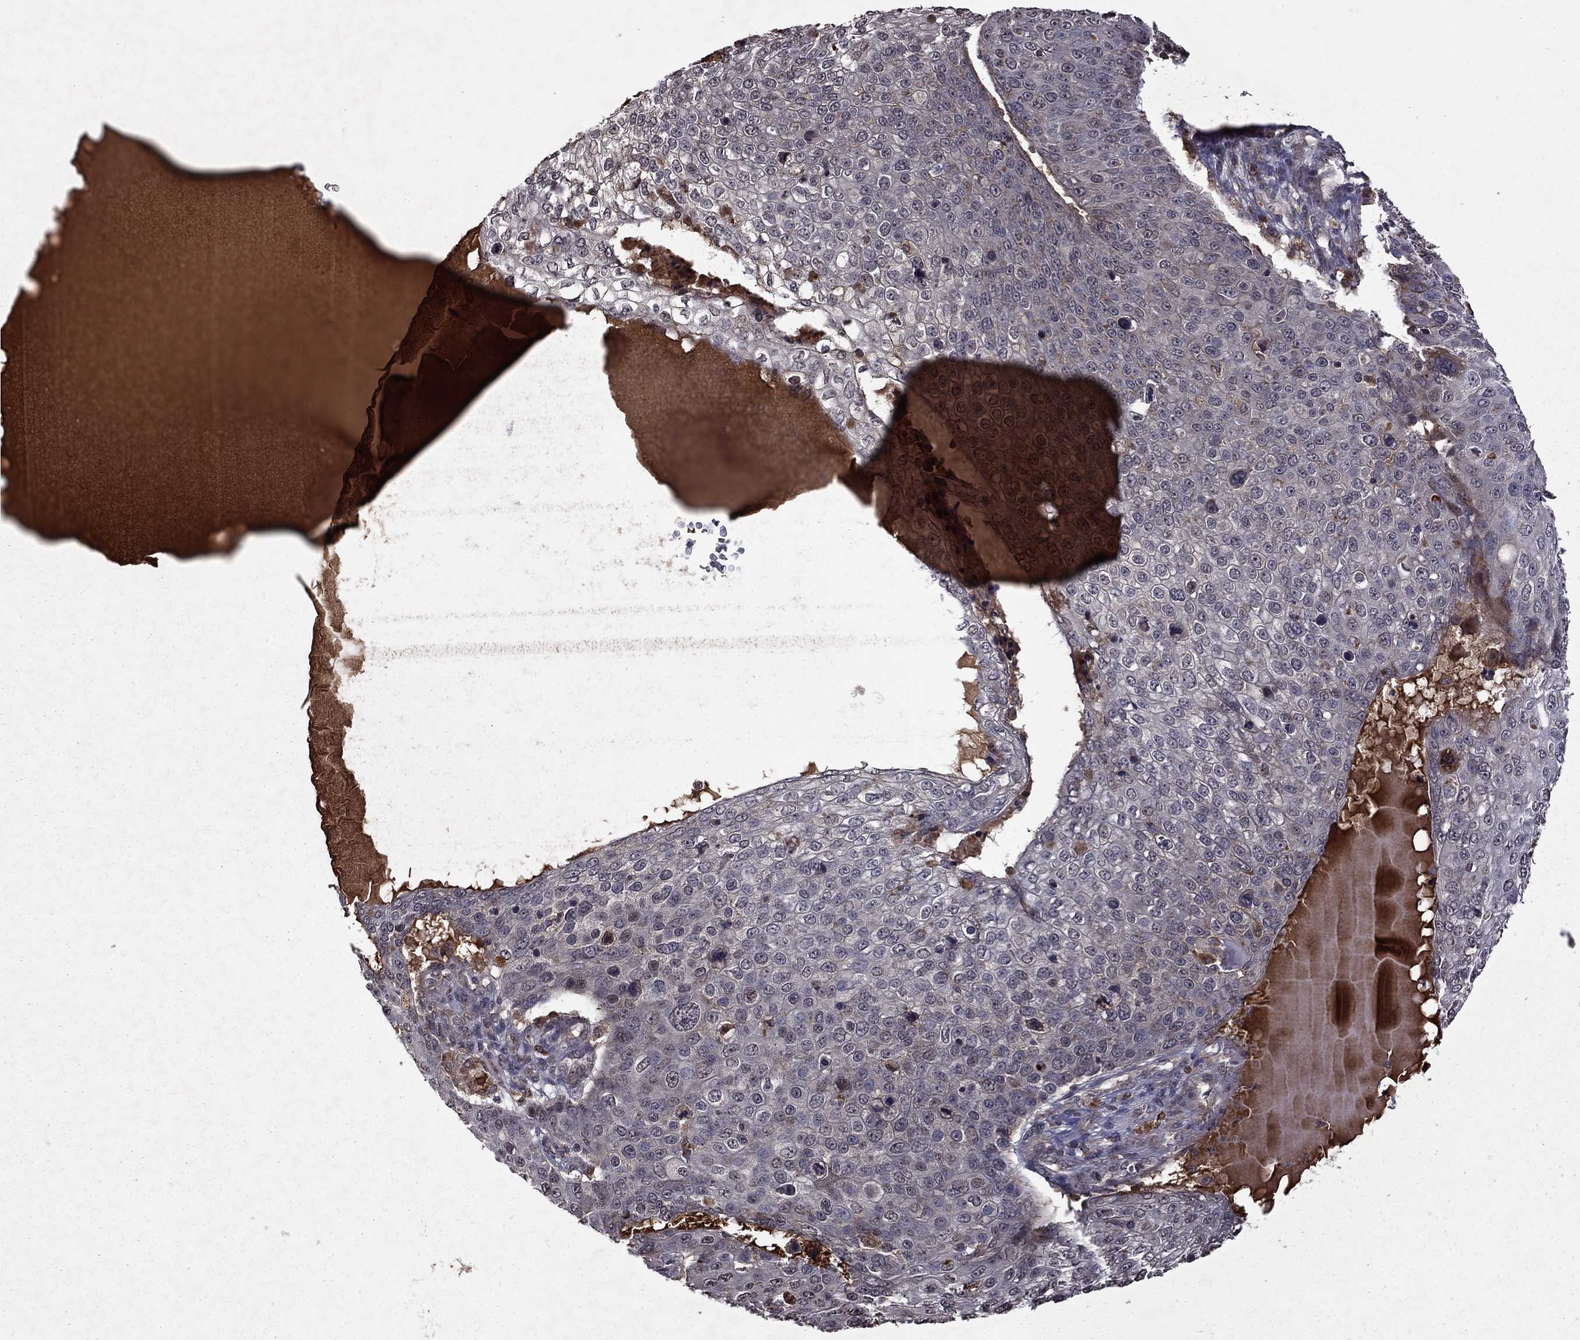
{"staining": {"intensity": "negative", "quantity": "none", "location": "none"}, "tissue": "skin cancer", "cell_type": "Tumor cells", "image_type": "cancer", "snomed": [{"axis": "morphology", "description": "Squamous cell carcinoma, NOS"}, {"axis": "topography", "description": "Skin"}], "caption": "Human squamous cell carcinoma (skin) stained for a protein using IHC displays no positivity in tumor cells.", "gene": "NLGN1", "patient": {"sex": "male", "age": 71}}